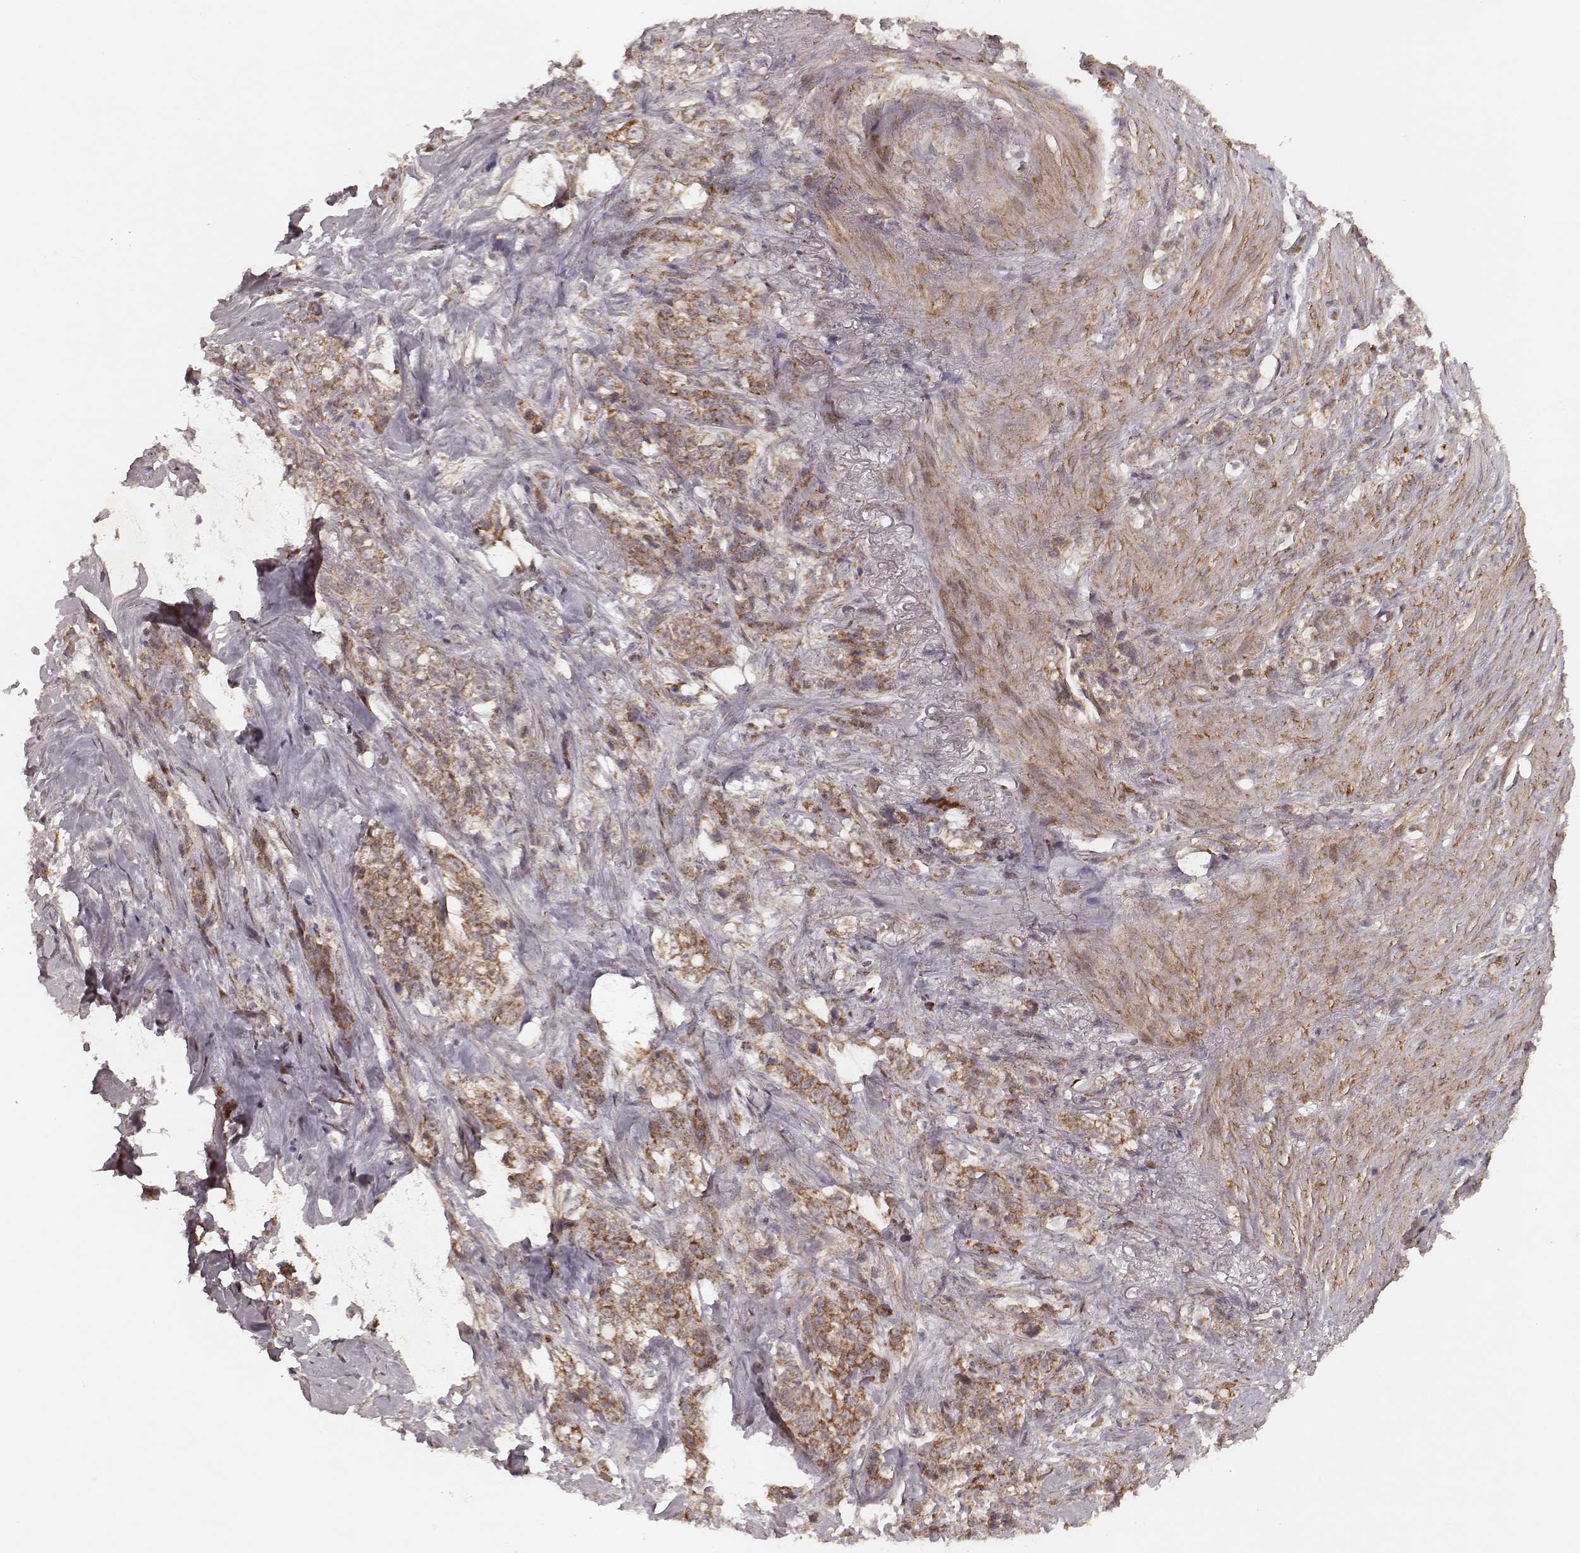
{"staining": {"intensity": "moderate", "quantity": ">75%", "location": "cytoplasmic/membranous"}, "tissue": "stomach cancer", "cell_type": "Tumor cells", "image_type": "cancer", "snomed": [{"axis": "morphology", "description": "Adenocarcinoma, NOS"}, {"axis": "topography", "description": "Stomach, lower"}], "caption": "DAB (3,3'-diaminobenzidine) immunohistochemical staining of human stomach cancer reveals moderate cytoplasmic/membranous protein staining in approximately >75% of tumor cells.", "gene": "NDUFA7", "patient": {"sex": "male", "age": 88}}